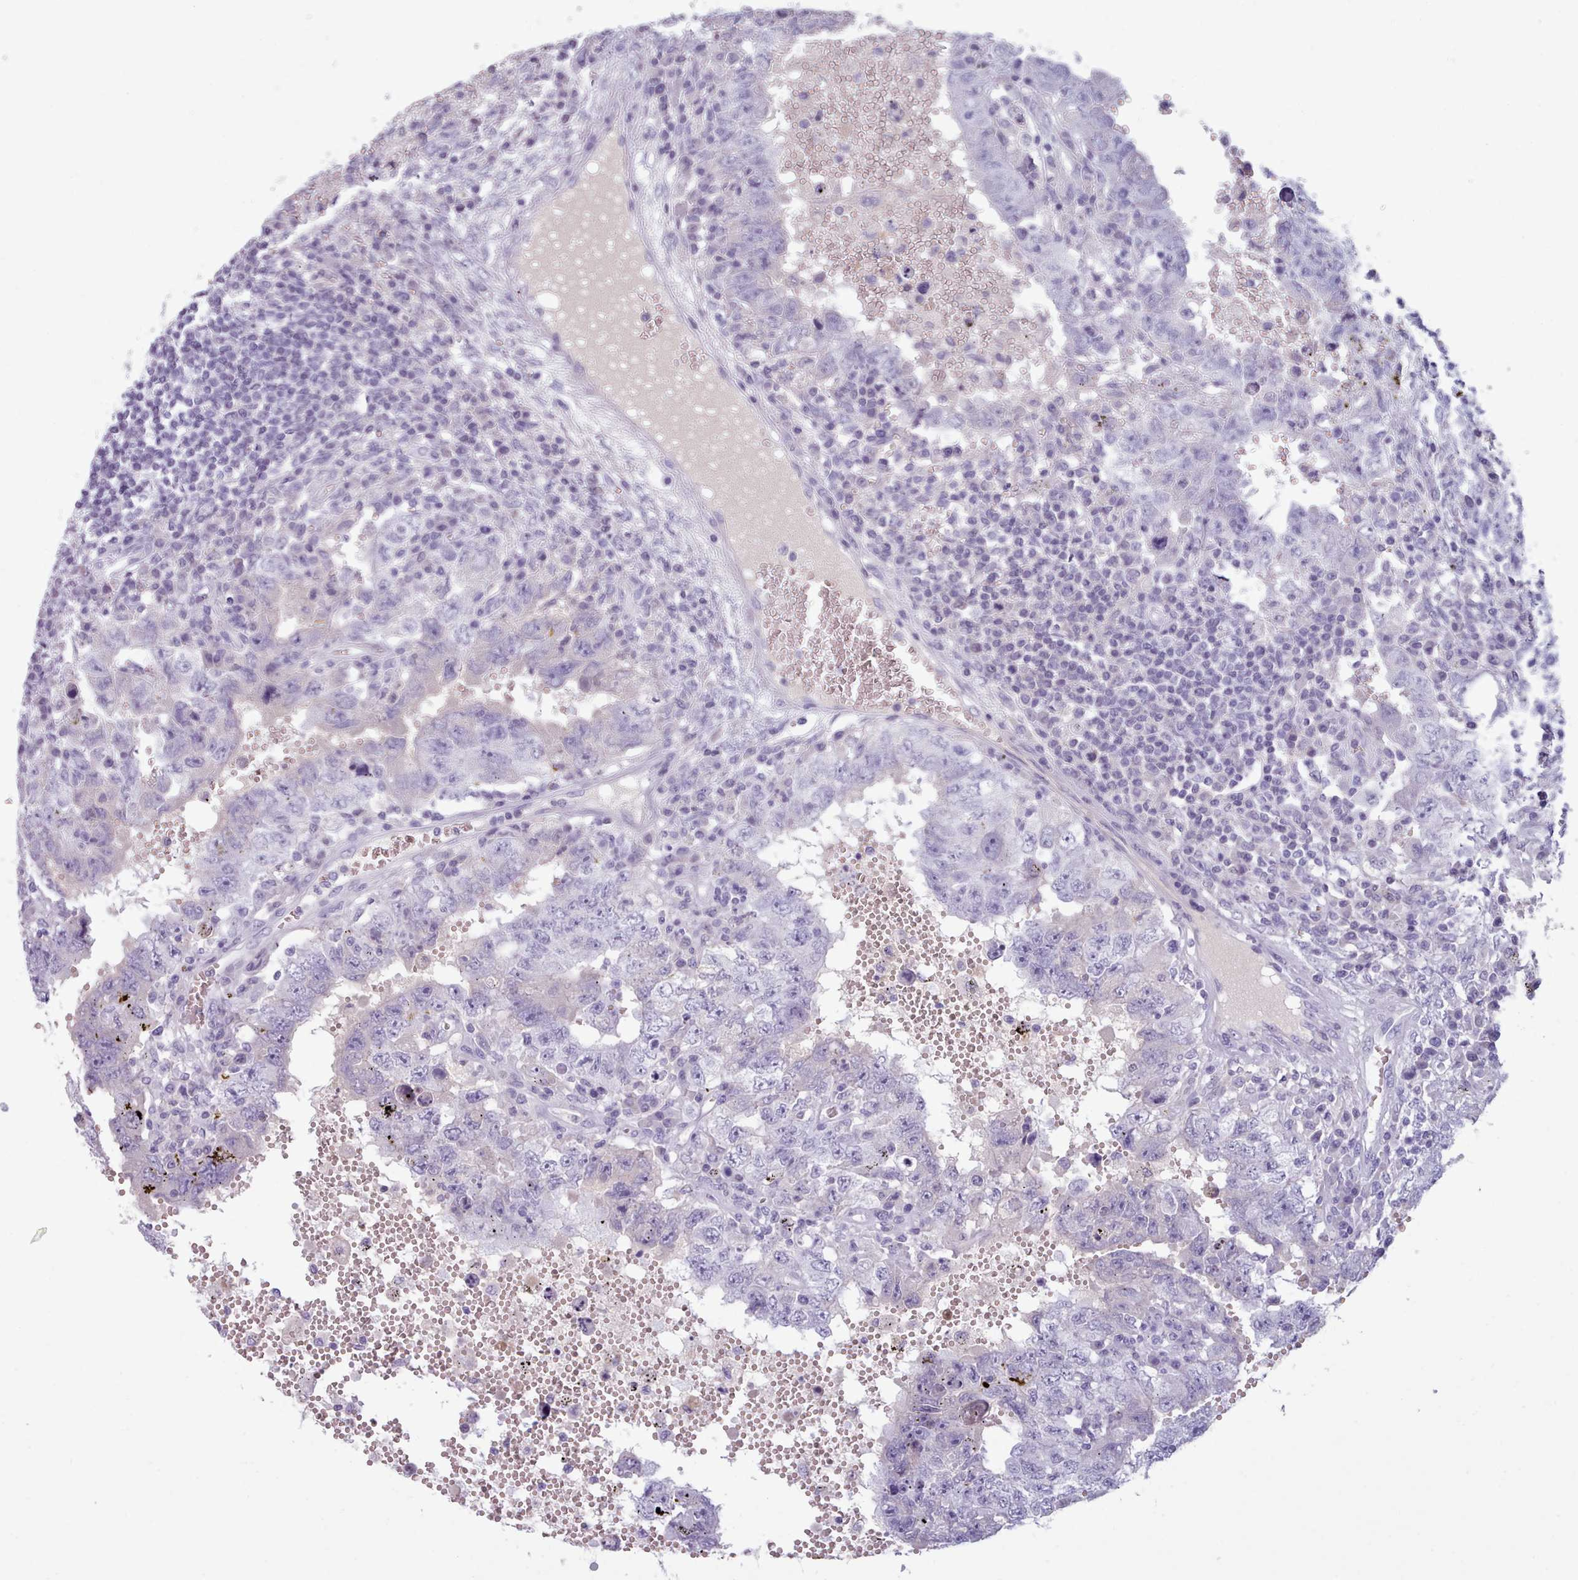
{"staining": {"intensity": "negative", "quantity": "none", "location": "none"}, "tissue": "testis cancer", "cell_type": "Tumor cells", "image_type": "cancer", "snomed": [{"axis": "morphology", "description": "Carcinoma, Embryonal, NOS"}, {"axis": "topography", "description": "Testis"}], "caption": "This is an immunohistochemistry photomicrograph of human testis embryonal carcinoma. There is no staining in tumor cells.", "gene": "ZNF43", "patient": {"sex": "male", "age": 26}}